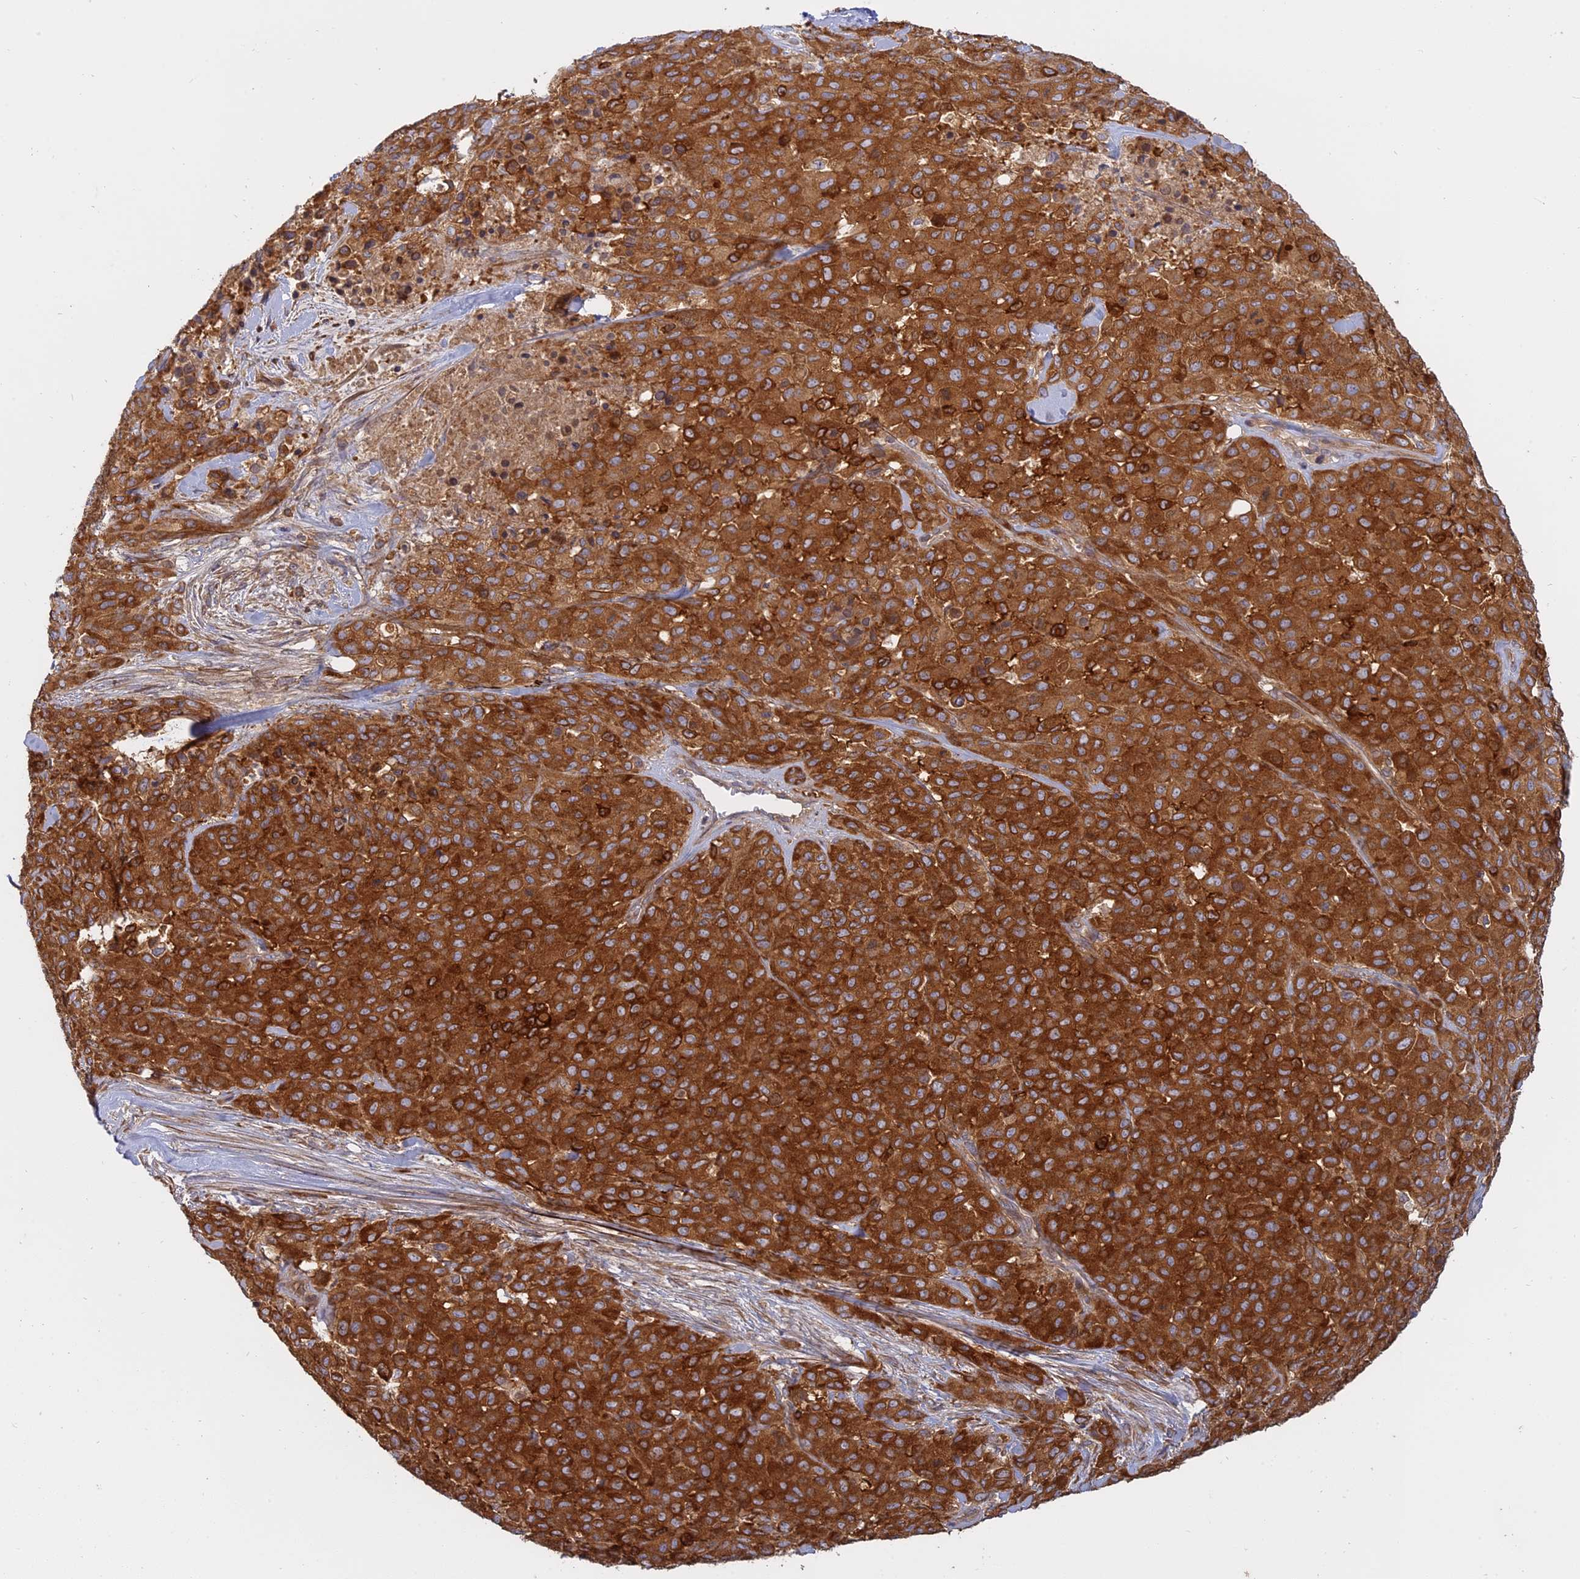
{"staining": {"intensity": "strong", "quantity": ">75%", "location": "cytoplasmic/membranous"}, "tissue": "melanoma", "cell_type": "Tumor cells", "image_type": "cancer", "snomed": [{"axis": "morphology", "description": "Malignant melanoma, Metastatic site"}, {"axis": "topography", "description": "Skin"}], "caption": "Tumor cells demonstrate high levels of strong cytoplasmic/membranous expression in about >75% of cells in human malignant melanoma (metastatic site).", "gene": "TMEM208", "patient": {"sex": "female", "age": 81}}